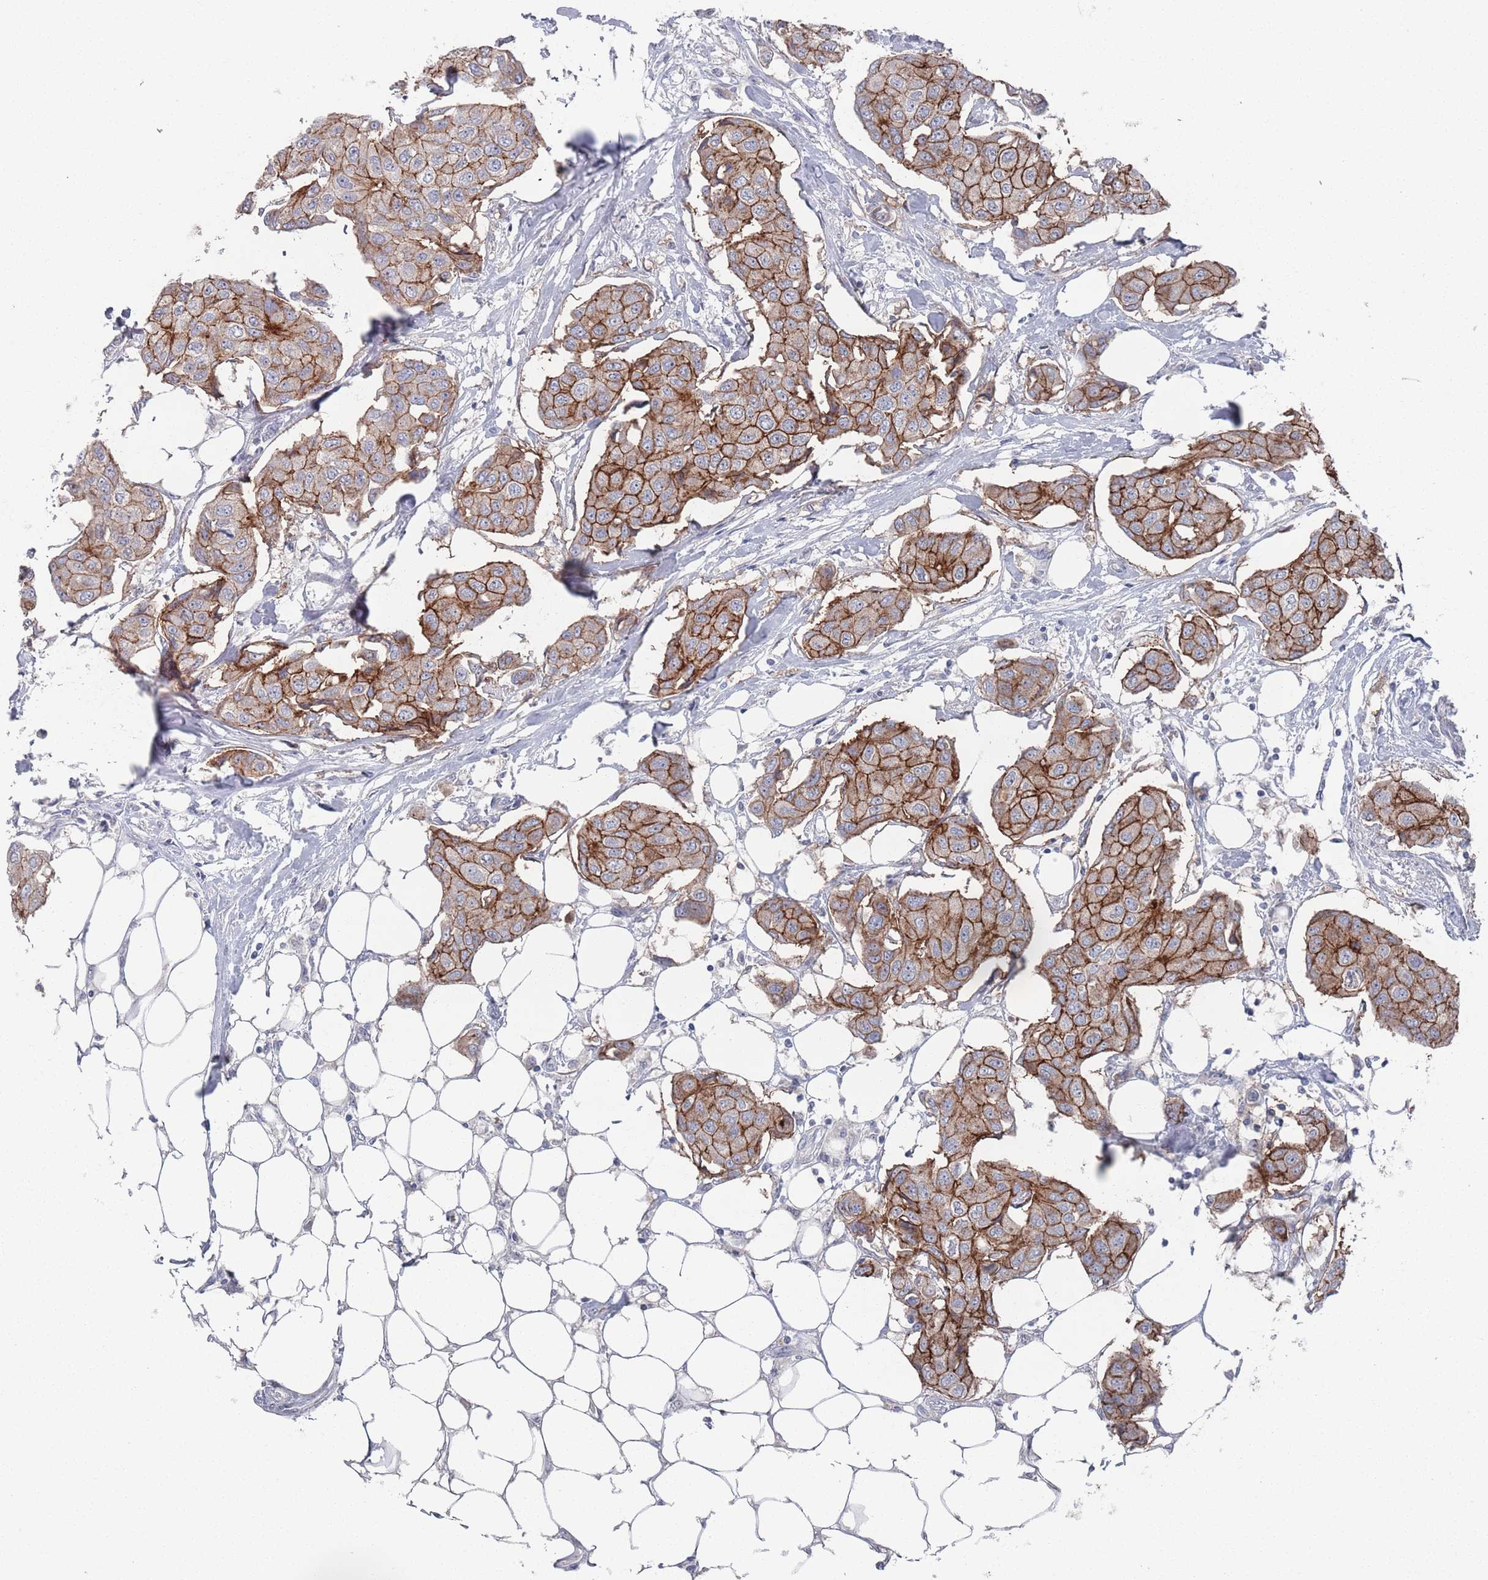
{"staining": {"intensity": "strong", "quantity": ">75%", "location": "cytoplasmic/membranous"}, "tissue": "breast cancer", "cell_type": "Tumor cells", "image_type": "cancer", "snomed": [{"axis": "morphology", "description": "Duct carcinoma"}, {"axis": "topography", "description": "Breast"}, {"axis": "topography", "description": "Lymph node"}], "caption": "Immunohistochemistry of breast cancer reveals high levels of strong cytoplasmic/membranous positivity in about >75% of tumor cells. The staining is performed using DAB brown chromogen to label protein expression. The nuclei are counter-stained blue using hematoxylin.", "gene": "PROM2", "patient": {"sex": "female", "age": 80}}